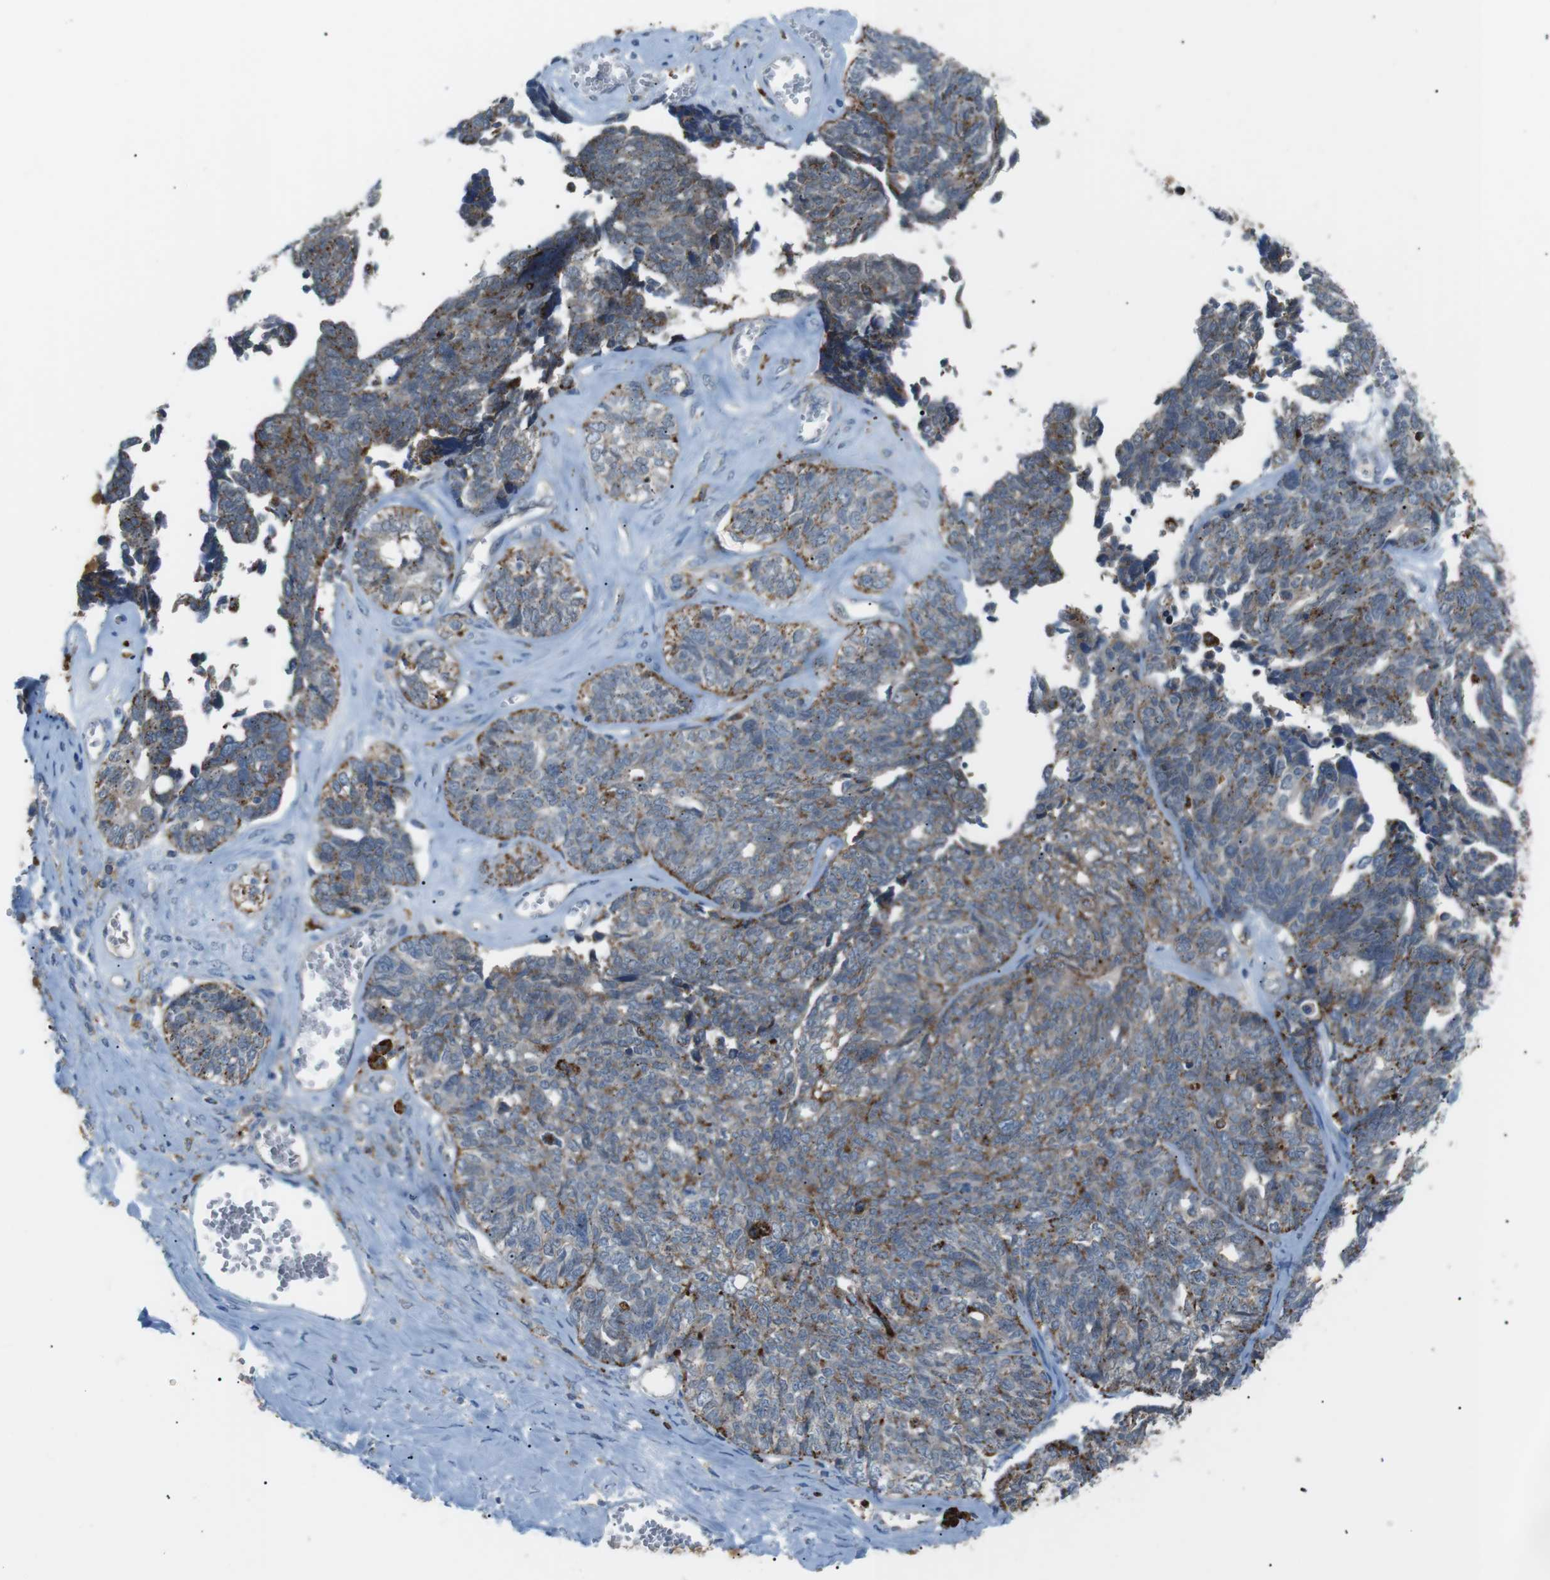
{"staining": {"intensity": "moderate", "quantity": "25%-75%", "location": "cytoplasmic/membranous"}, "tissue": "ovarian cancer", "cell_type": "Tumor cells", "image_type": "cancer", "snomed": [{"axis": "morphology", "description": "Cystadenocarcinoma, serous, NOS"}, {"axis": "topography", "description": "Ovary"}], "caption": "A brown stain shows moderate cytoplasmic/membranous expression of a protein in serous cystadenocarcinoma (ovarian) tumor cells.", "gene": "B4GALNT2", "patient": {"sex": "female", "age": 79}}